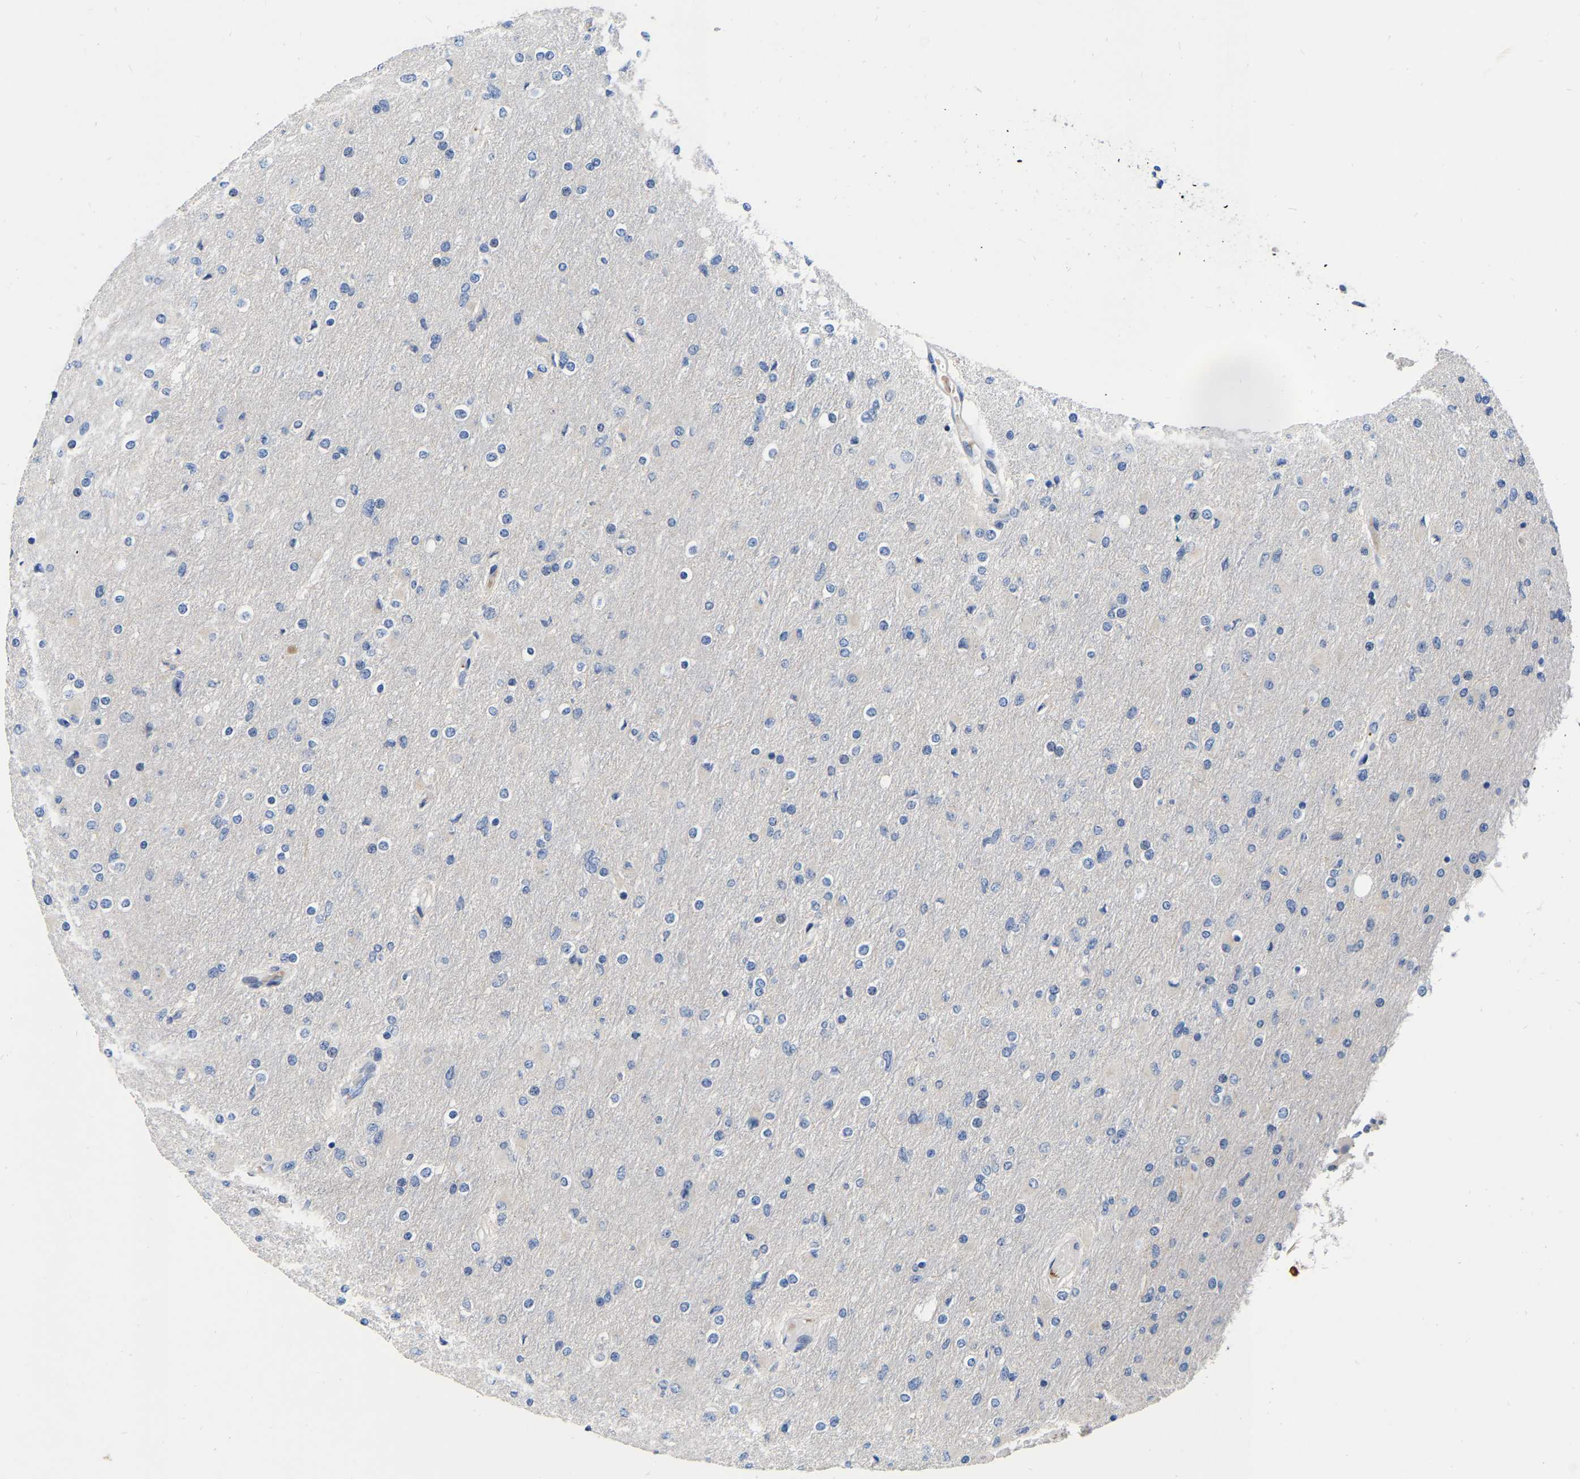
{"staining": {"intensity": "negative", "quantity": "none", "location": "none"}, "tissue": "glioma", "cell_type": "Tumor cells", "image_type": "cancer", "snomed": [{"axis": "morphology", "description": "Glioma, malignant, High grade"}, {"axis": "topography", "description": "Cerebral cortex"}], "caption": "High magnification brightfield microscopy of malignant high-grade glioma stained with DAB (3,3'-diaminobenzidine) (brown) and counterstained with hematoxylin (blue): tumor cells show no significant staining. (Brightfield microscopy of DAB IHC at high magnification).", "gene": "RAB27B", "patient": {"sex": "female", "age": 36}}